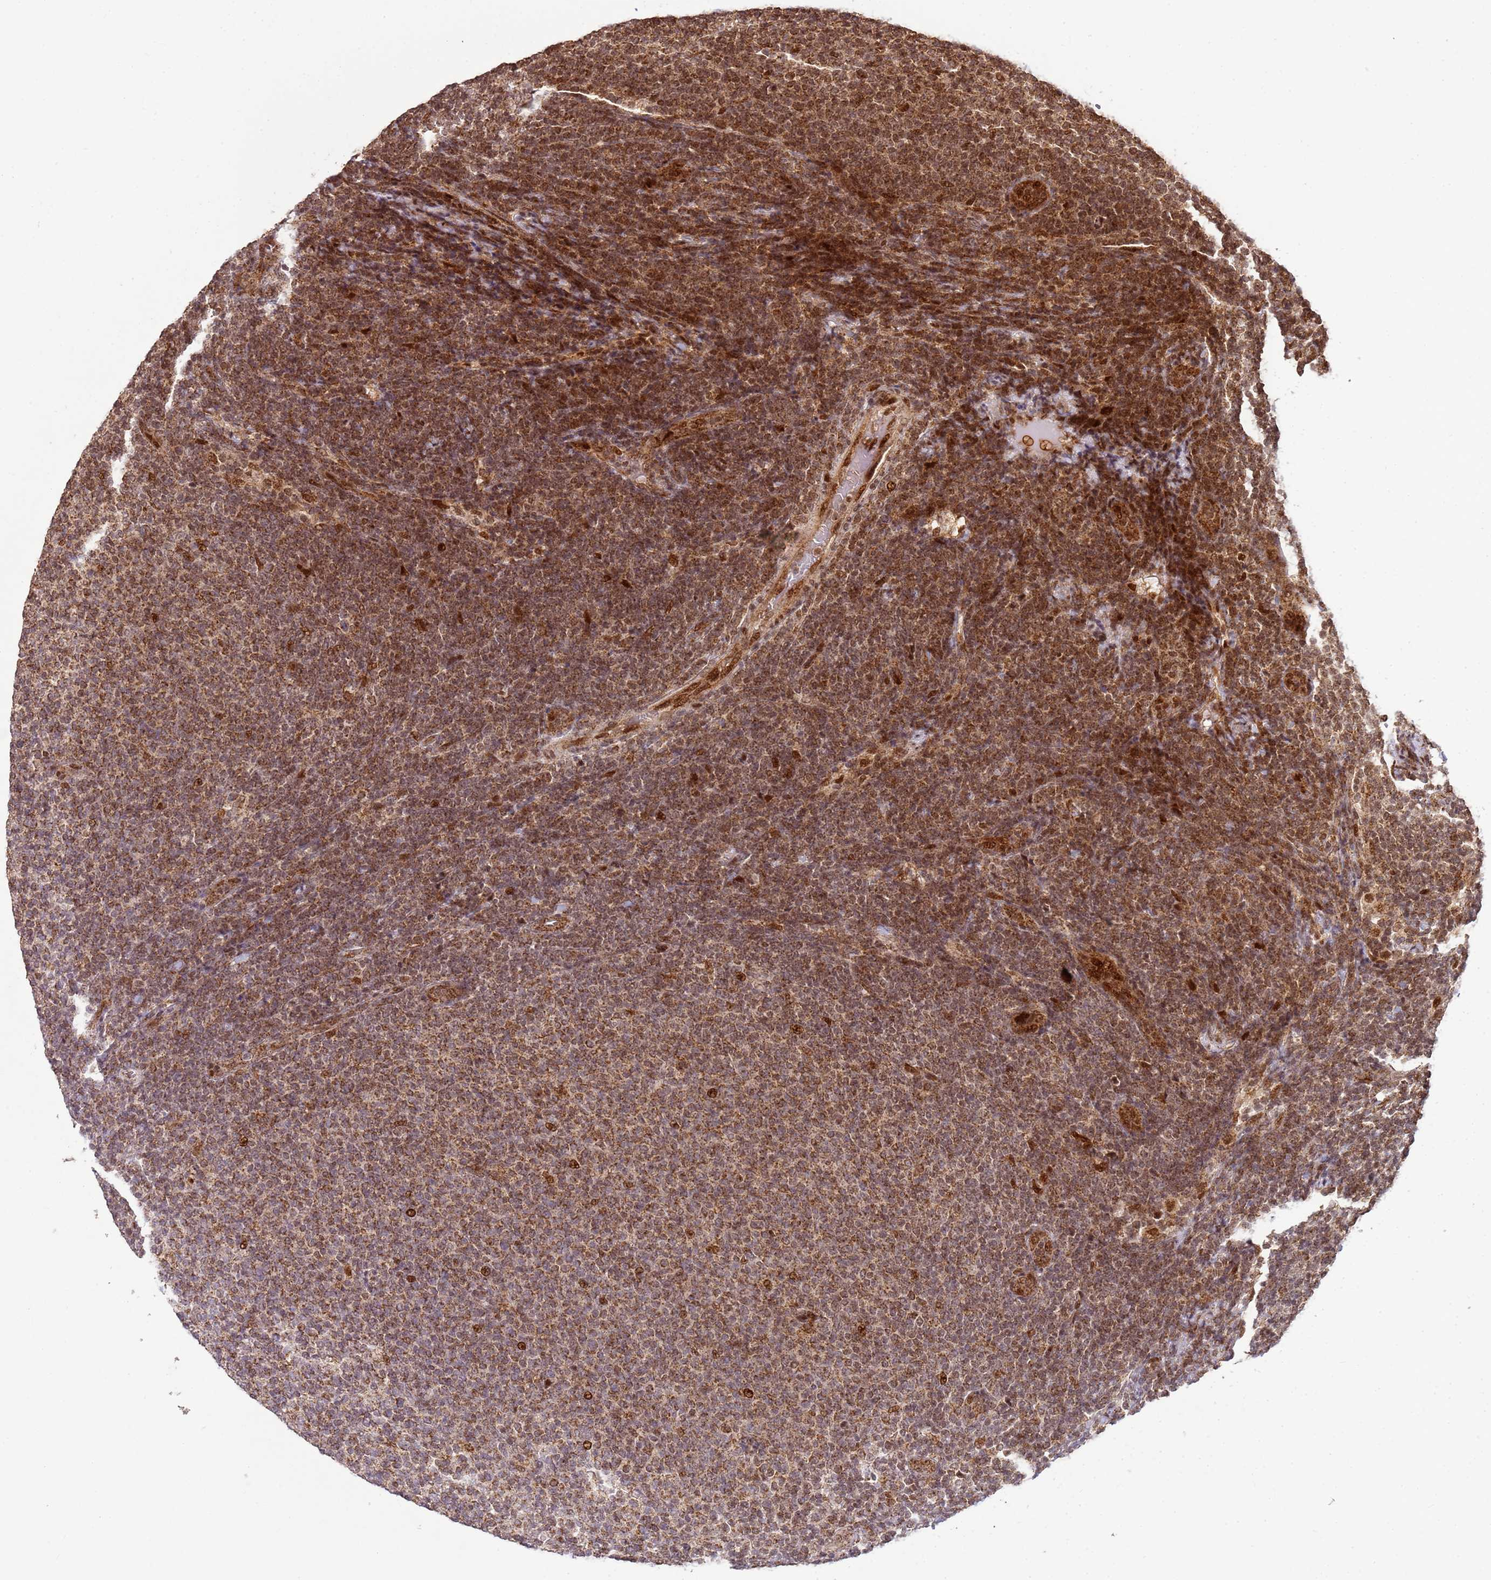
{"staining": {"intensity": "moderate", "quantity": ">75%", "location": "cytoplasmic/membranous,nuclear"}, "tissue": "lymphoma", "cell_type": "Tumor cells", "image_type": "cancer", "snomed": [{"axis": "morphology", "description": "Malignant lymphoma, non-Hodgkin's type, Low grade"}, {"axis": "topography", "description": "Lymph node"}], "caption": "The micrograph shows immunohistochemical staining of lymphoma. There is moderate cytoplasmic/membranous and nuclear expression is seen in about >75% of tumor cells. Immunohistochemistry stains the protein in brown and the nuclei are stained blue.", "gene": "PEX14", "patient": {"sex": "male", "age": 66}}